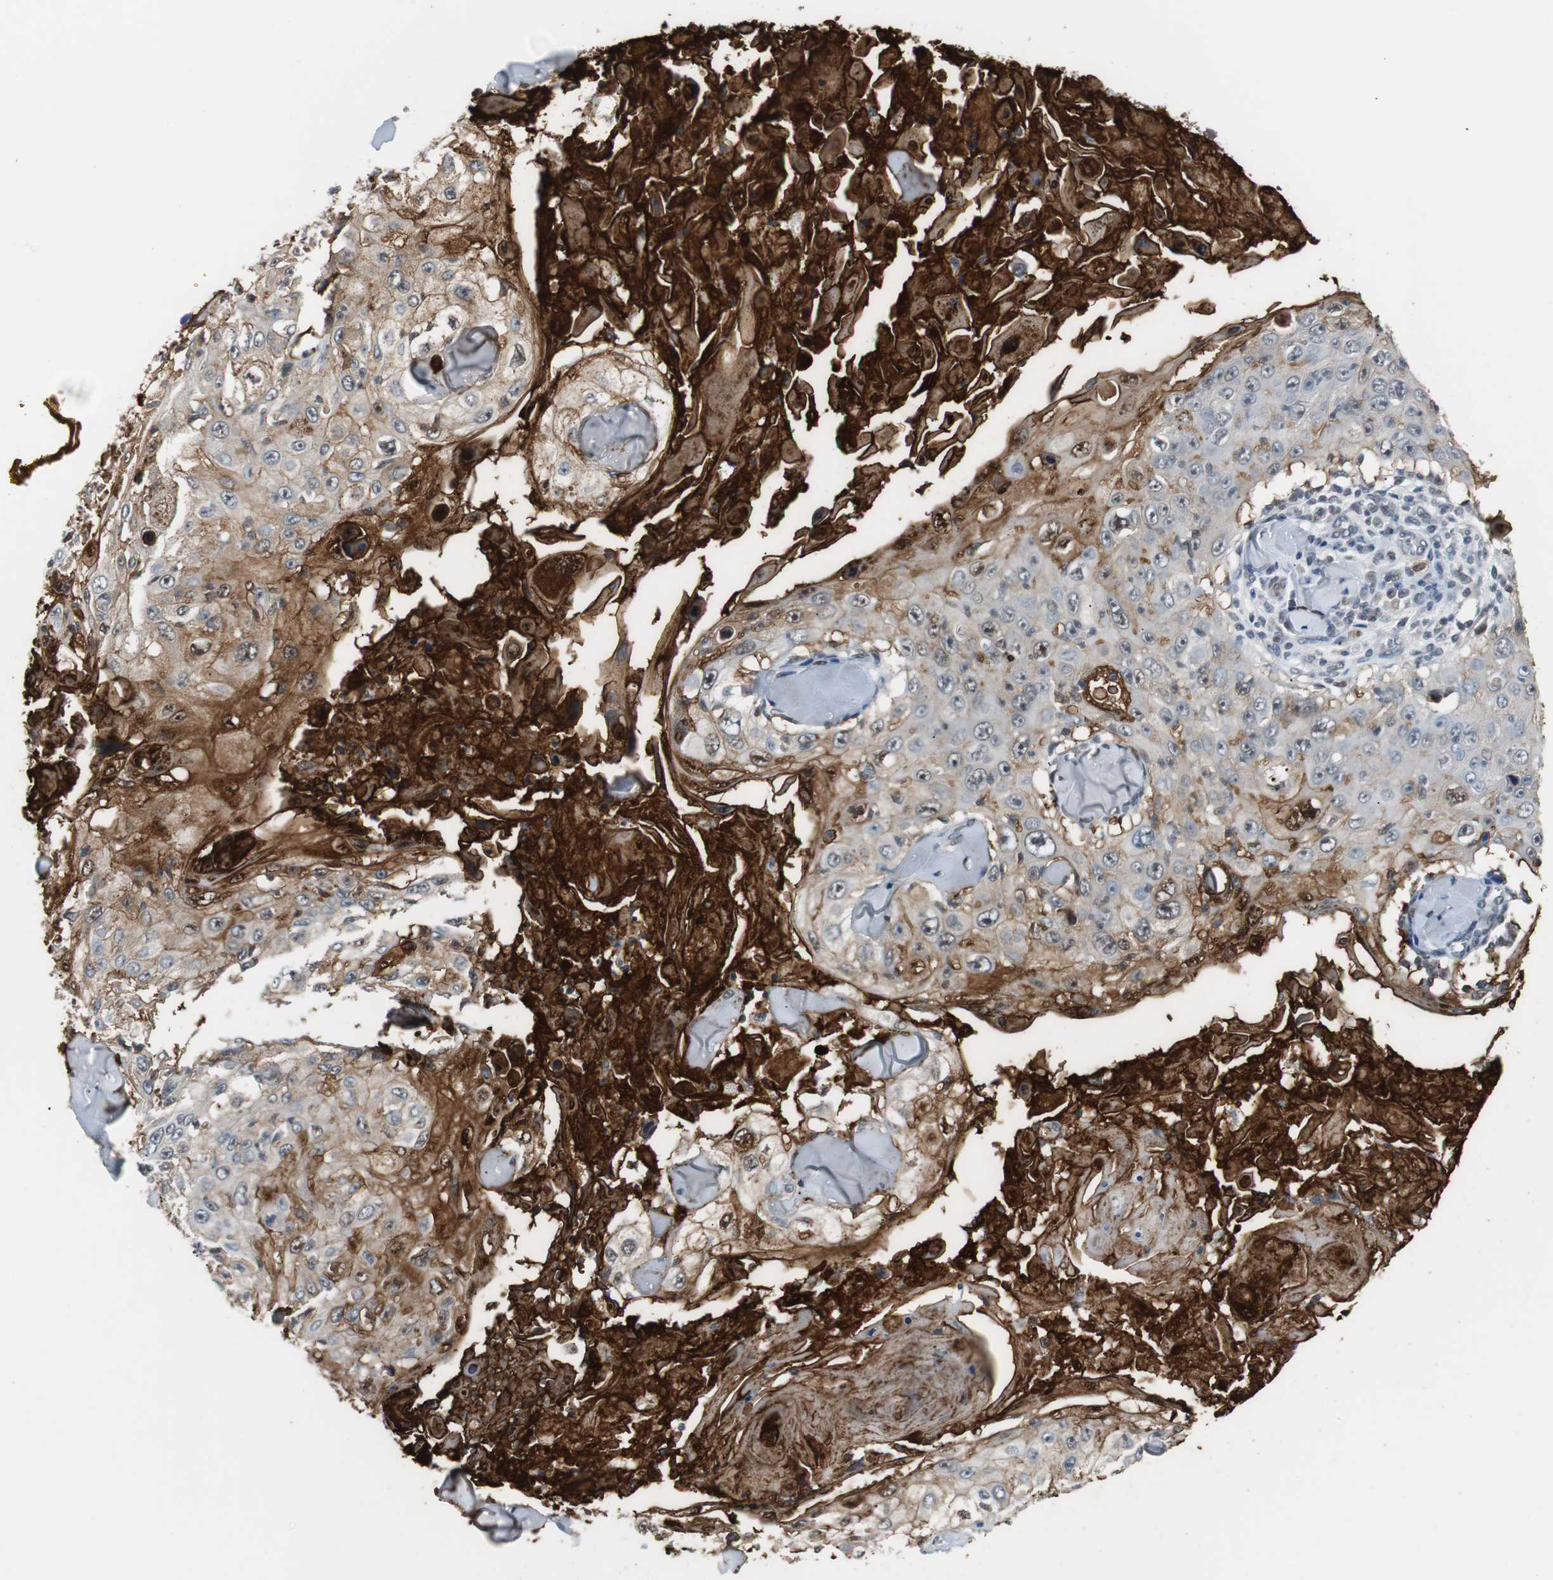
{"staining": {"intensity": "strong", "quantity": "25%-75%", "location": "cytoplasmic/membranous,nuclear"}, "tissue": "skin cancer", "cell_type": "Tumor cells", "image_type": "cancer", "snomed": [{"axis": "morphology", "description": "Squamous cell carcinoma, NOS"}, {"axis": "topography", "description": "Skin"}], "caption": "A micrograph of squamous cell carcinoma (skin) stained for a protein demonstrates strong cytoplasmic/membranous and nuclear brown staining in tumor cells.", "gene": "SIRT1", "patient": {"sex": "male", "age": 86}}